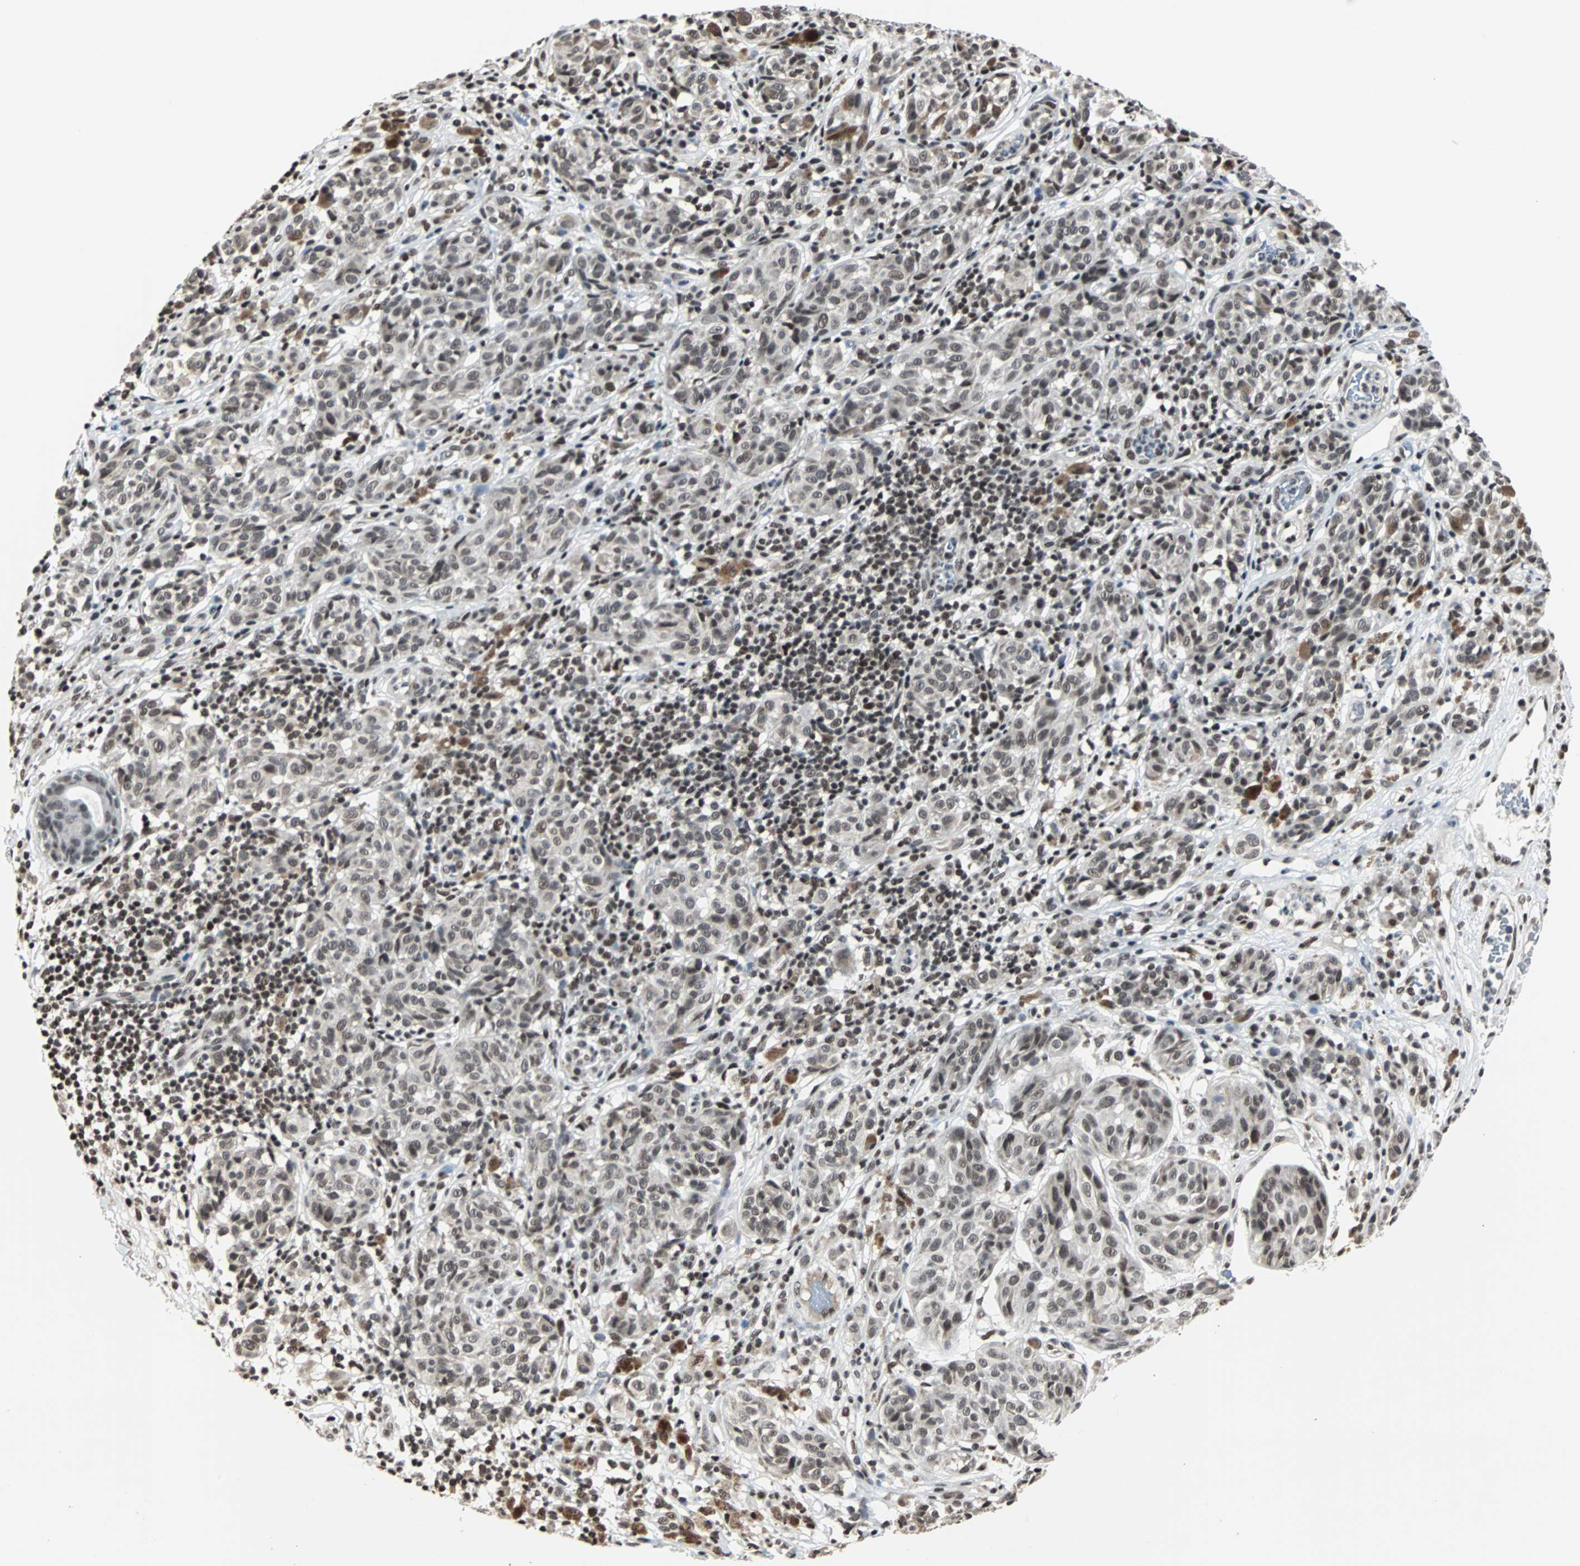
{"staining": {"intensity": "weak", "quantity": ">75%", "location": "nuclear"}, "tissue": "melanoma", "cell_type": "Tumor cells", "image_type": "cancer", "snomed": [{"axis": "morphology", "description": "Malignant melanoma, NOS"}, {"axis": "topography", "description": "Skin"}], "caption": "About >75% of tumor cells in human melanoma demonstrate weak nuclear protein staining as visualized by brown immunohistochemical staining.", "gene": "TERF2IP", "patient": {"sex": "female", "age": 46}}